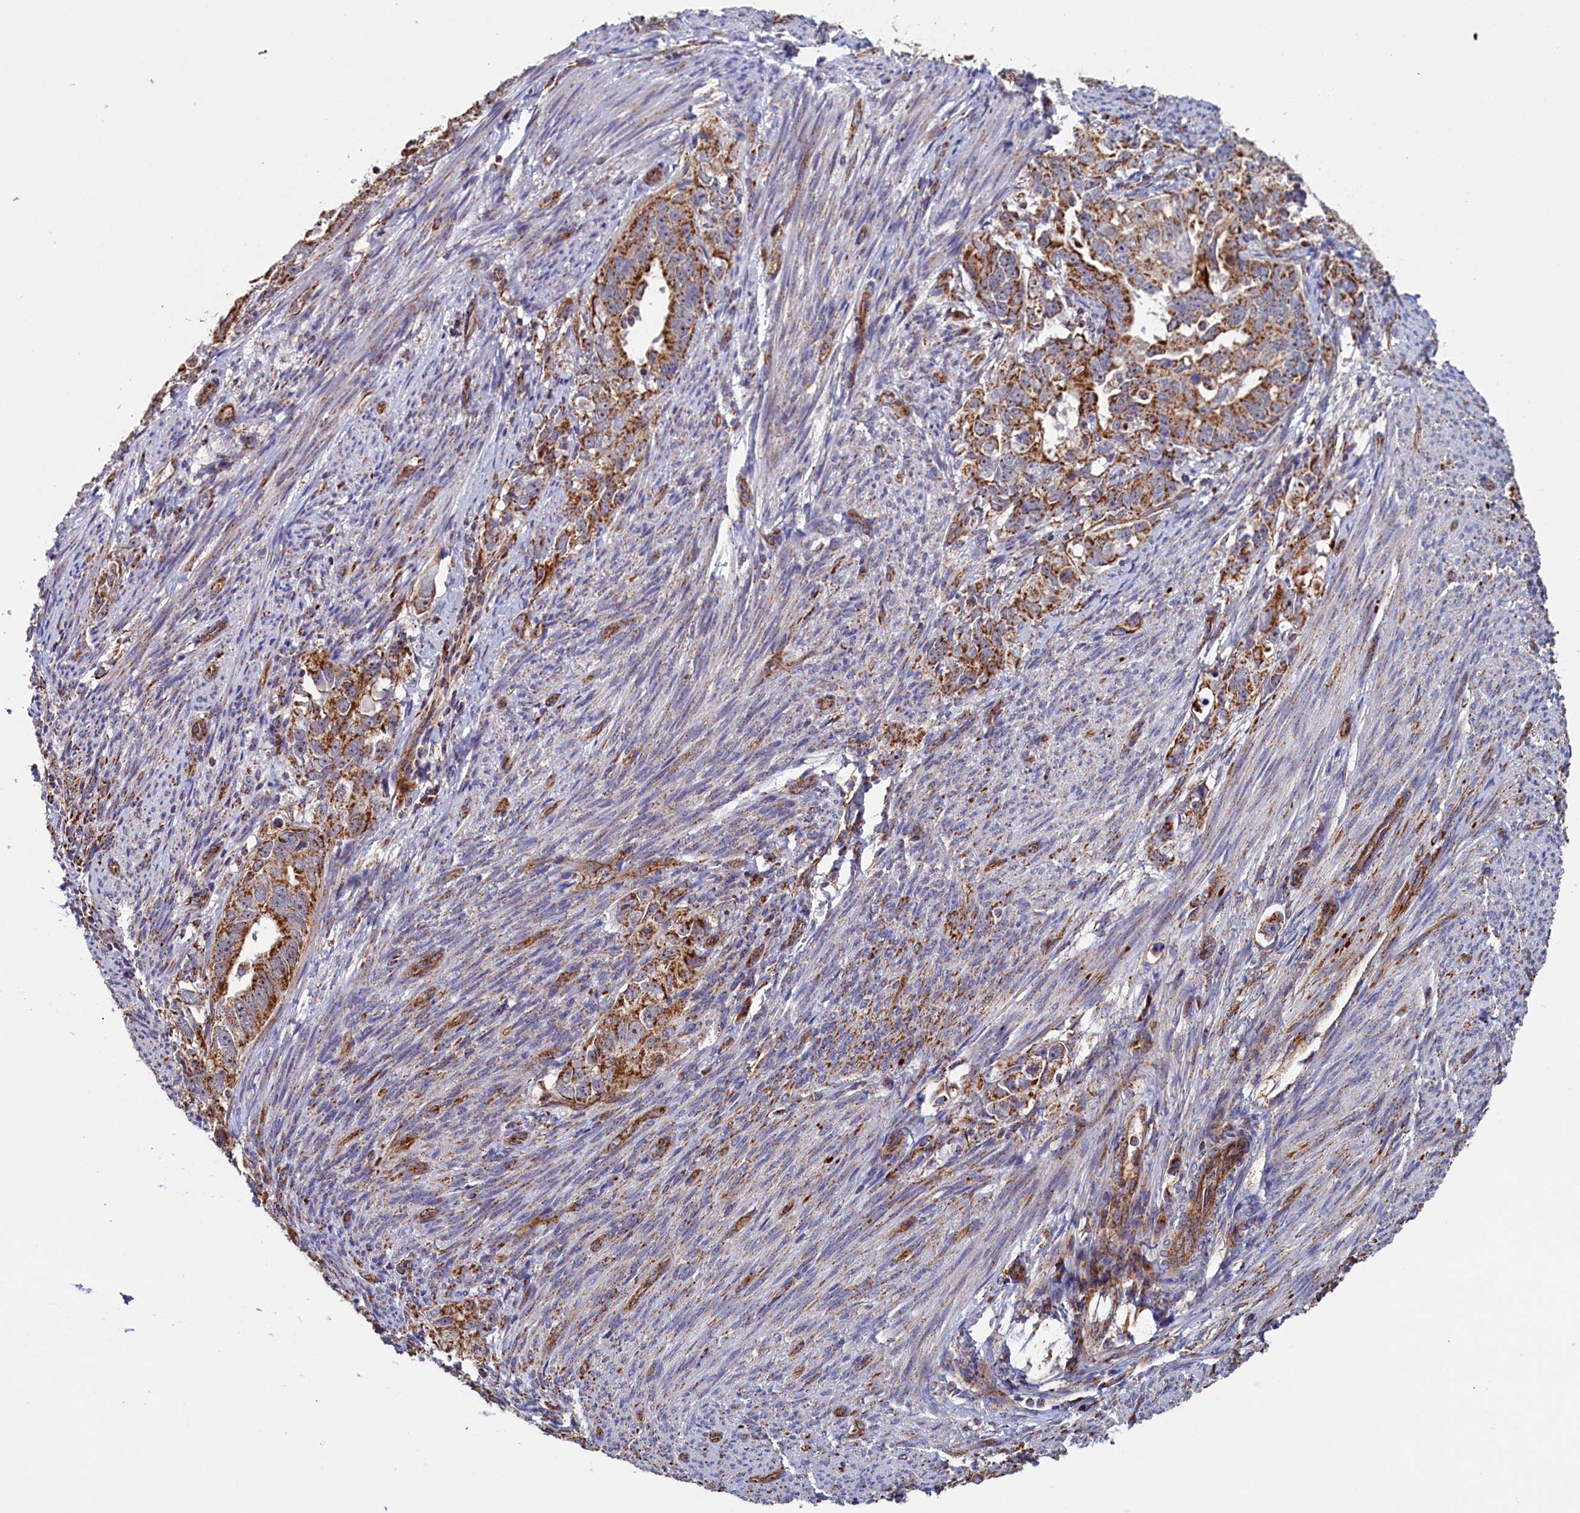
{"staining": {"intensity": "moderate", "quantity": ">75%", "location": "cytoplasmic/membranous"}, "tissue": "endometrial cancer", "cell_type": "Tumor cells", "image_type": "cancer", "snomed": [{"axis": "morphology", "description": "Adenocarcinoma, NOS"}, {"axis": "topography", "description": "Endometrium"}], "caption": "Human adenocarcinoma (endometrial) stained with a protein marker exhibits moderate staining in tumor cells.", "gene": "UBE3B", "patient": {"sex": "female", "age": 65}}